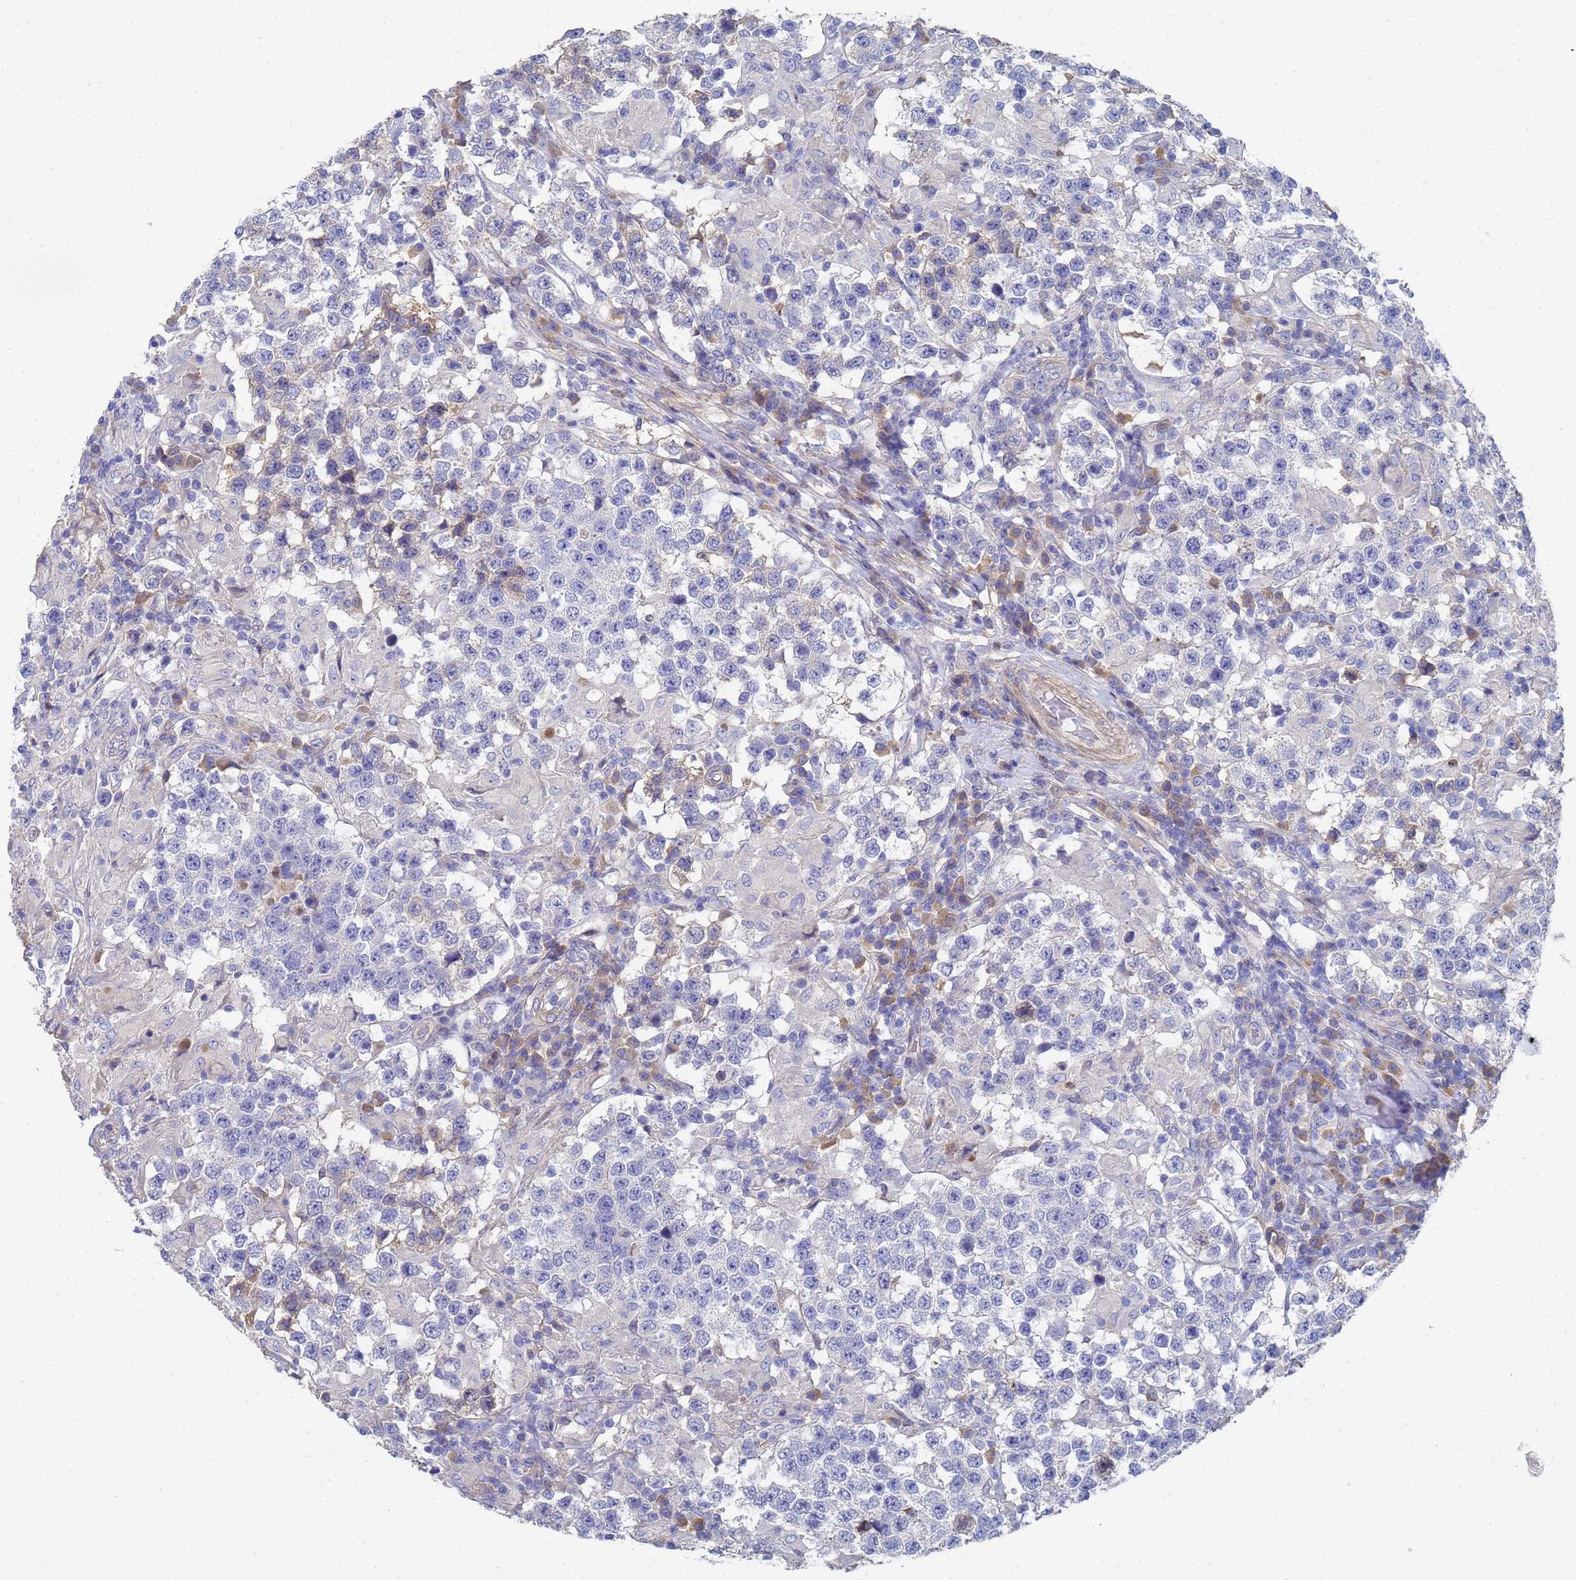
{"staining": {"intensity": "negative", "quantity": "none", "location": "none"}, "tissue": "testis cancer", "cell_type": "Tumor cells", "image_type": "cancer", "snomed": [{"axis": "morphology", "description": "Seminoma, NOS"}, {"axis": "morphology", "description": "Carcinoma, Embryonal, NOS"}, {"axis": "topography", "description": "Testis"}], "caption": "High magnification brightfield microscopy of testis embryonal carcinoma stained with DAB (brown) and counterstained with hematoxylin (blue): tumor cells show no significant expression. (DAB immunohistochemistry, high magnification).", "gene": "LBX2", "patient": {"sex": "male", "age": 41}}